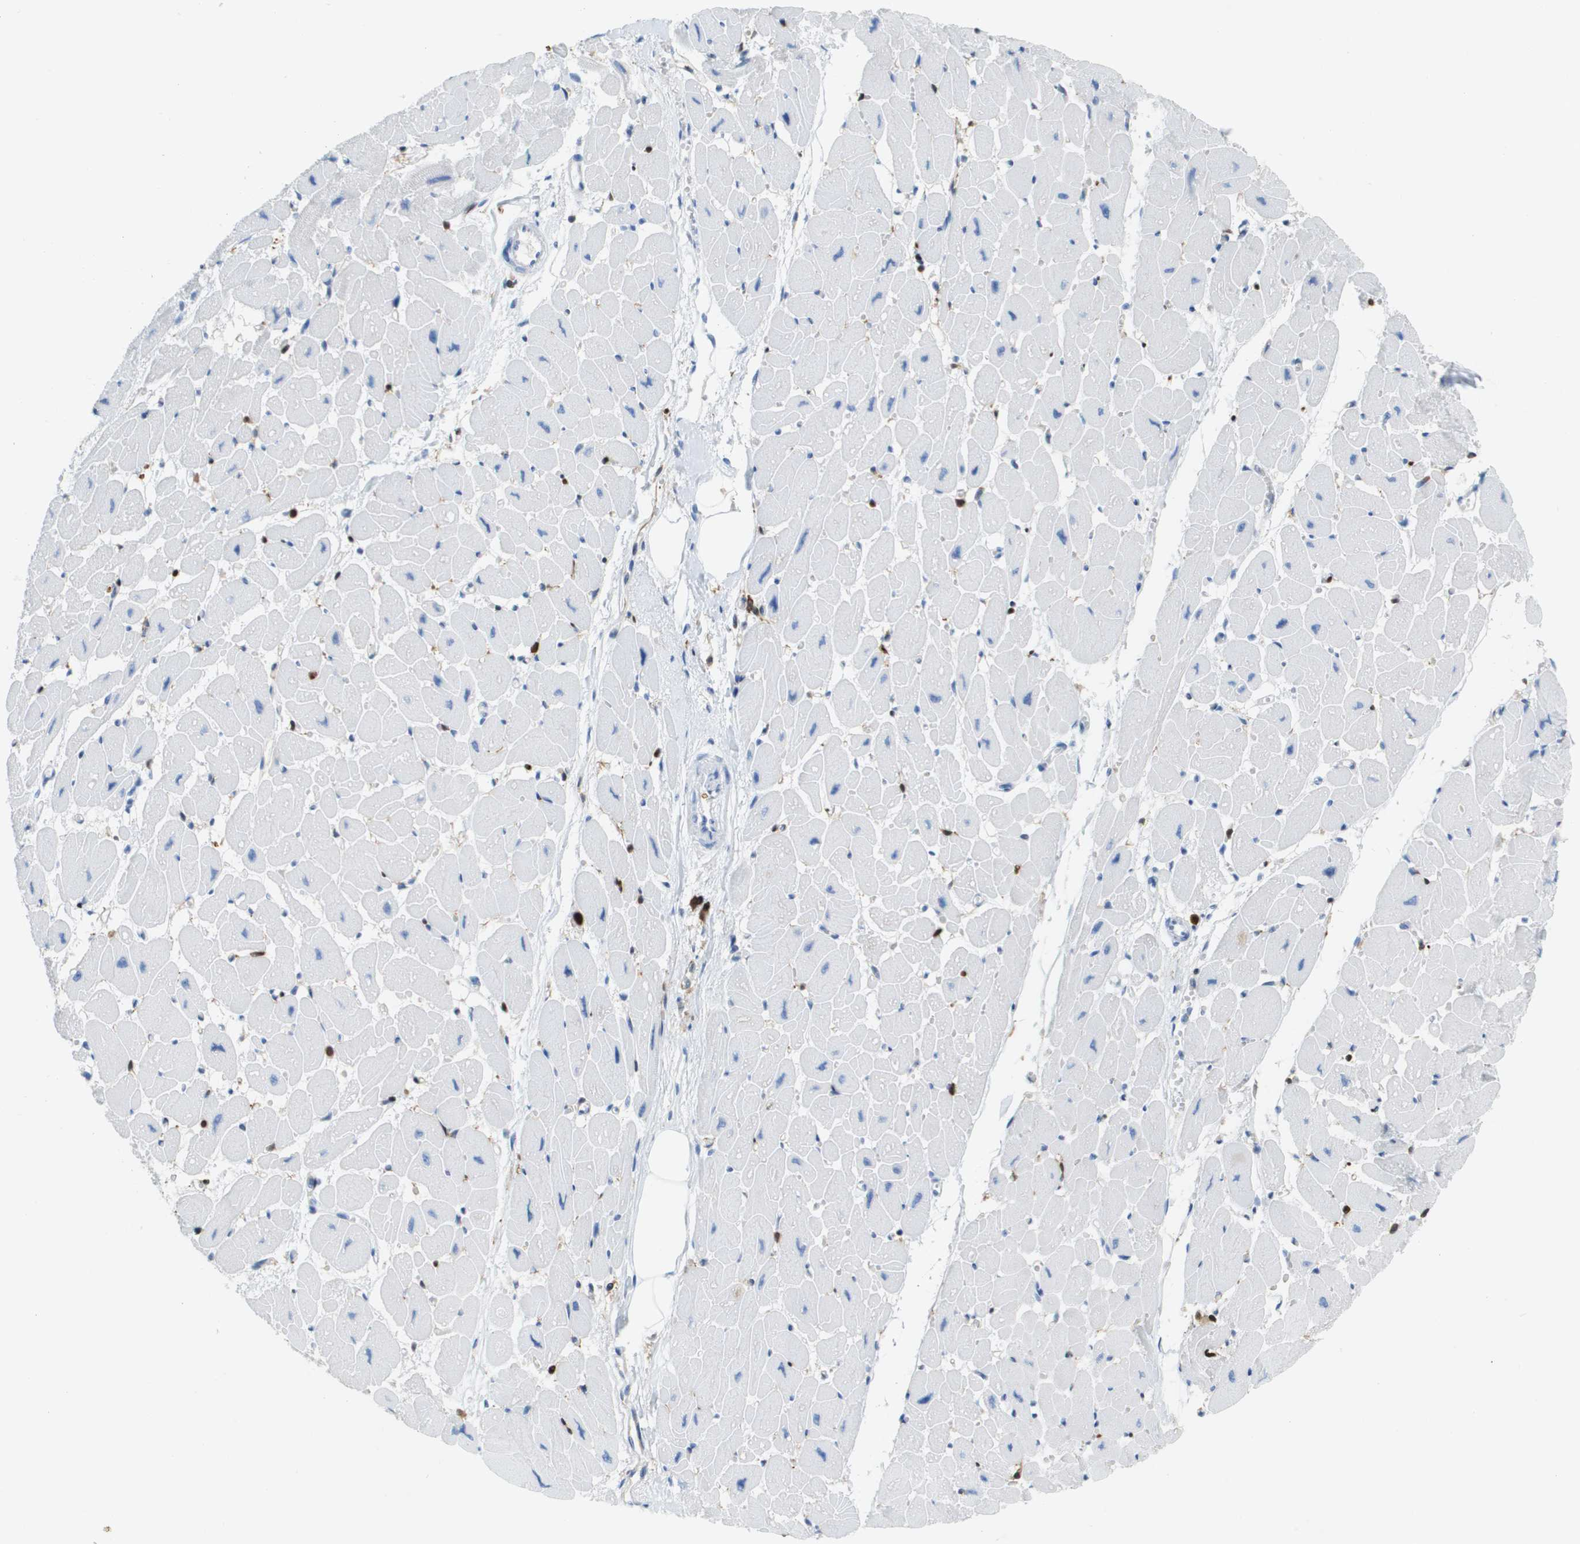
{"staining": {"intensity": "negative", "quantity": "none", "location": "none"}, "tissue": "heart muscle", "cell_type": "Cardiomyocytes", "image_type": "normal", "snomed": [{"axis": "morphology", "description": "Normal tissue, NOS"}, {"axis": "topography", "description": "Heart"}], "caption": "Human heart muscle stained for a protein using immunohistochemistry displays no positivity in cardiomyocytes.", "gene": "DOCK5", "patient": {"sex": "female", "age": 54}}